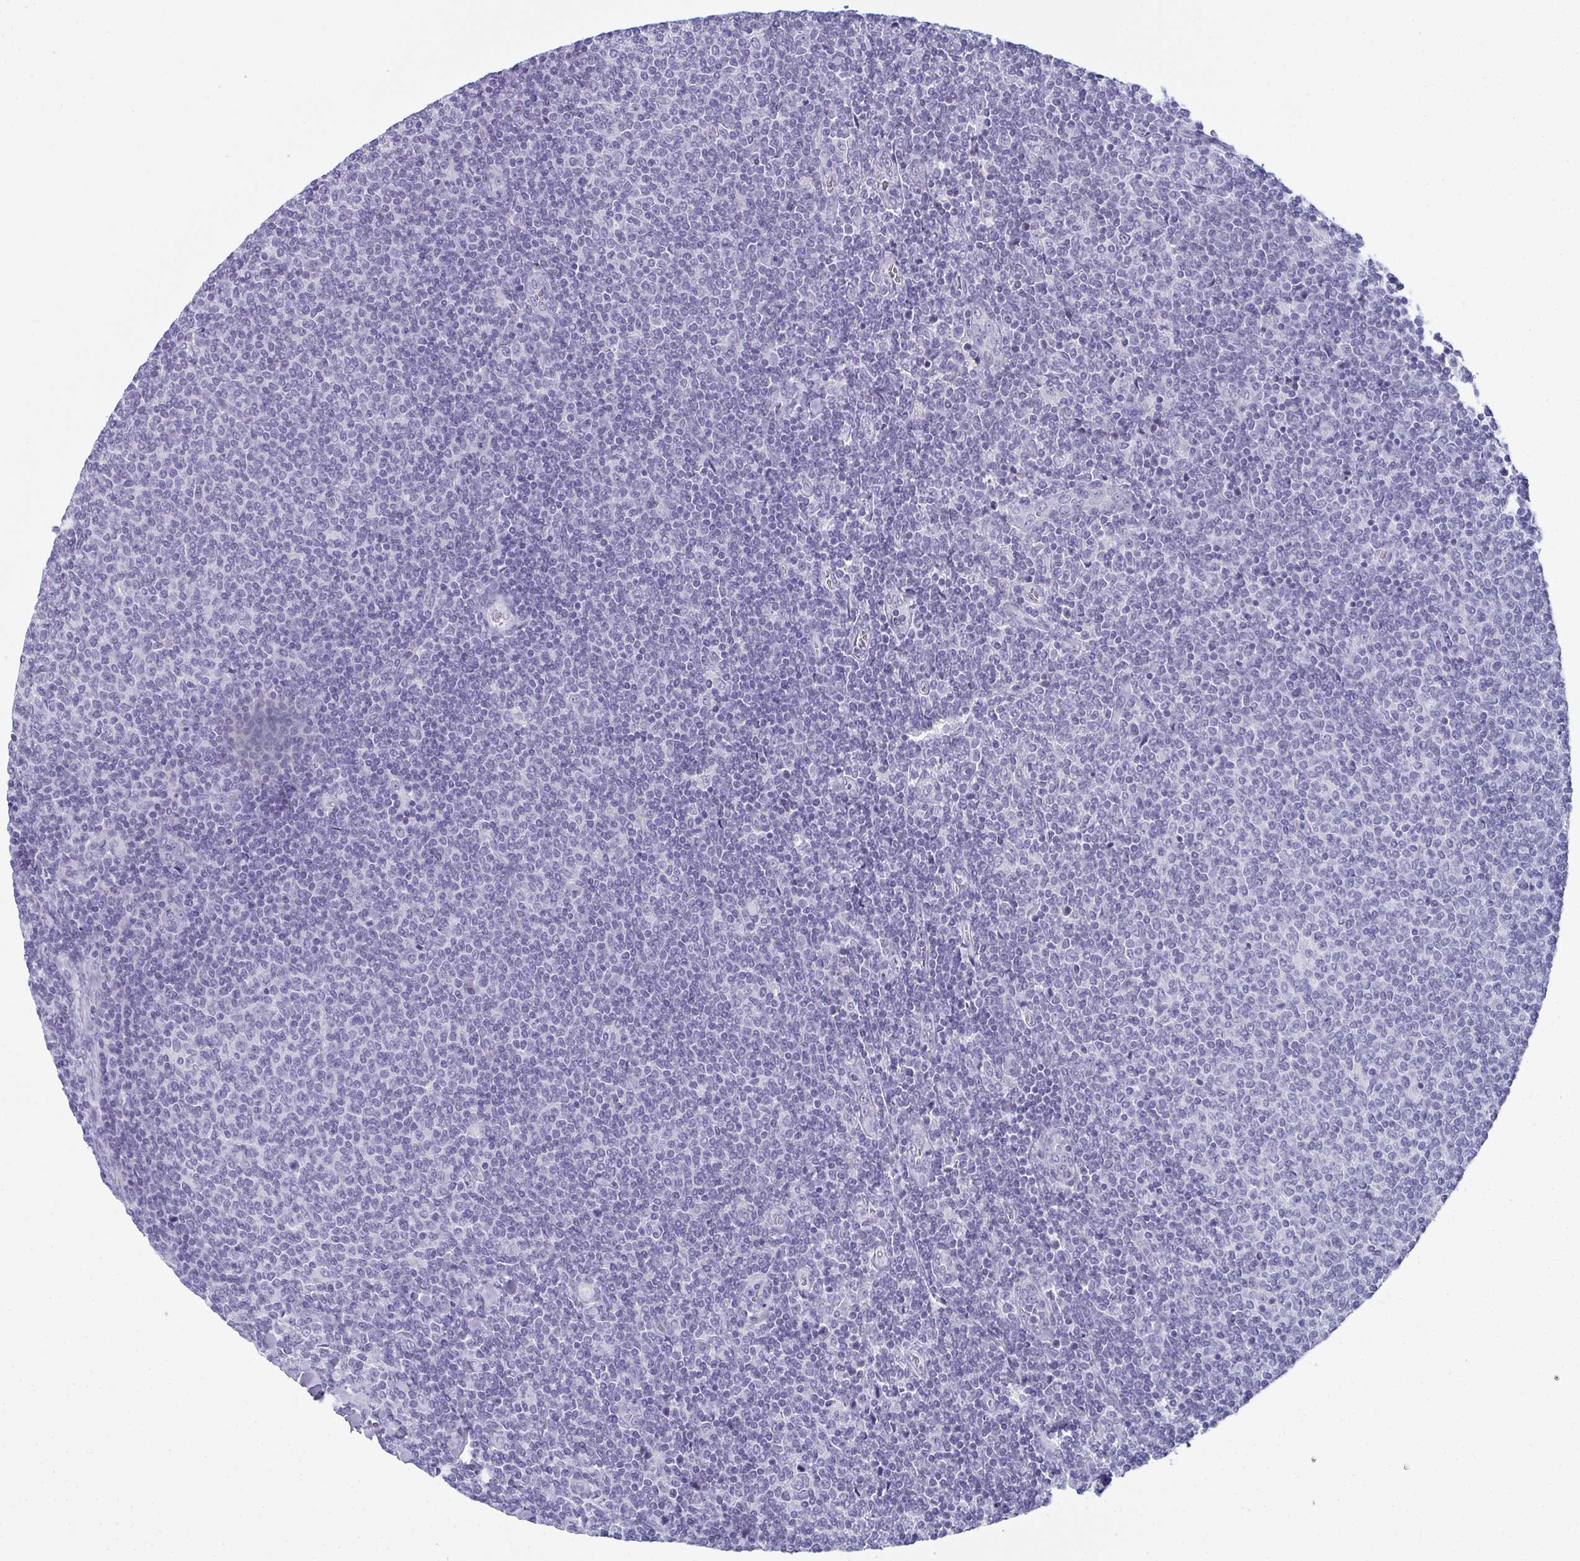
{"staining": {"intensity": "negative", "quantity": "none", "location": "none"}, "tissue": "lymphoma", "cell_type": "Tumor cells", "image_type": "cancer", "snomed": [{"axis": "morphology", "description": "Malignant lymphoma, non-Hodgkin's type, Low grade"}, {"axis": "topography", "description": "Lymph node"}], "caption": "This micrograph is of malignant lymphoma, non-Hodgkin's type (low-grade) stained with IHC to label a protein in brown with the nuclei are counter-stained blue. There is no staining in tumor cells.", "gene": "SLC36A2", "patient": {"sex": "male", "age": 52}}